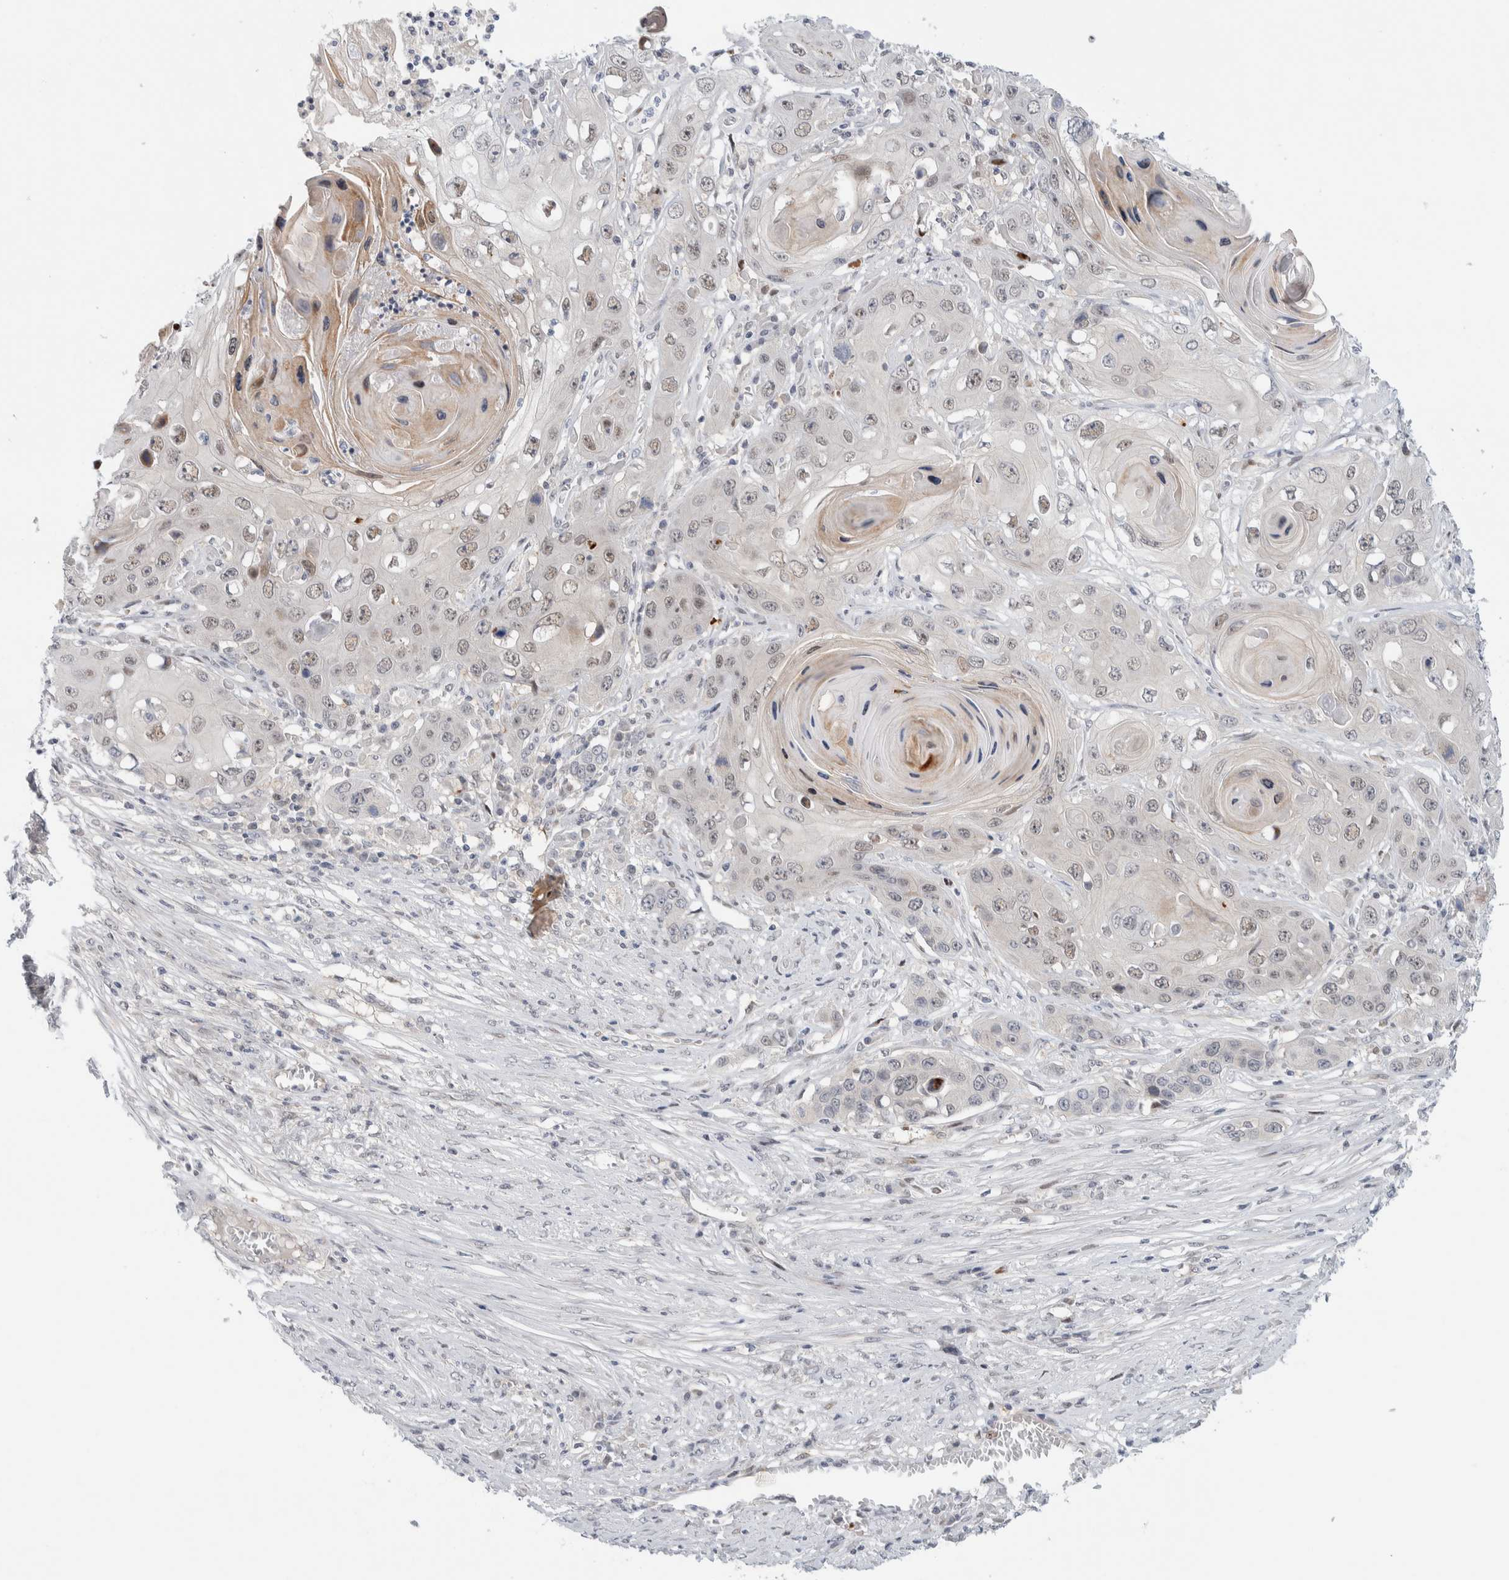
{"staining": {"intensity": "weak", "quantity": "25%-75%", "location": "cytoplasmic/membranous,nuclear"}, "tissue": "skin cancer", "cell_type": "Tumor cells", "image_type": "cancer", "snomed": [{"axis": "morphology", "description": "Squamous cell carcinoma, NOS"}, {"axis": "topography", "description": "Skin"}], "caption": "Immunohistochemistry (IHC) histopathology image of neoplastic tissue: human squamous cell carcinoma (skin) stained using immunohistochemistry (IHC) shows low levels of weak protein expression localized specifically in the cytoplasmic/membranous and nuclear of tumor cells, appearing as a cytoplasmic/membranous and nuclear brown color.", "gene": "NCR3LG1", "patient": {"sex": "male", "age": 55}}